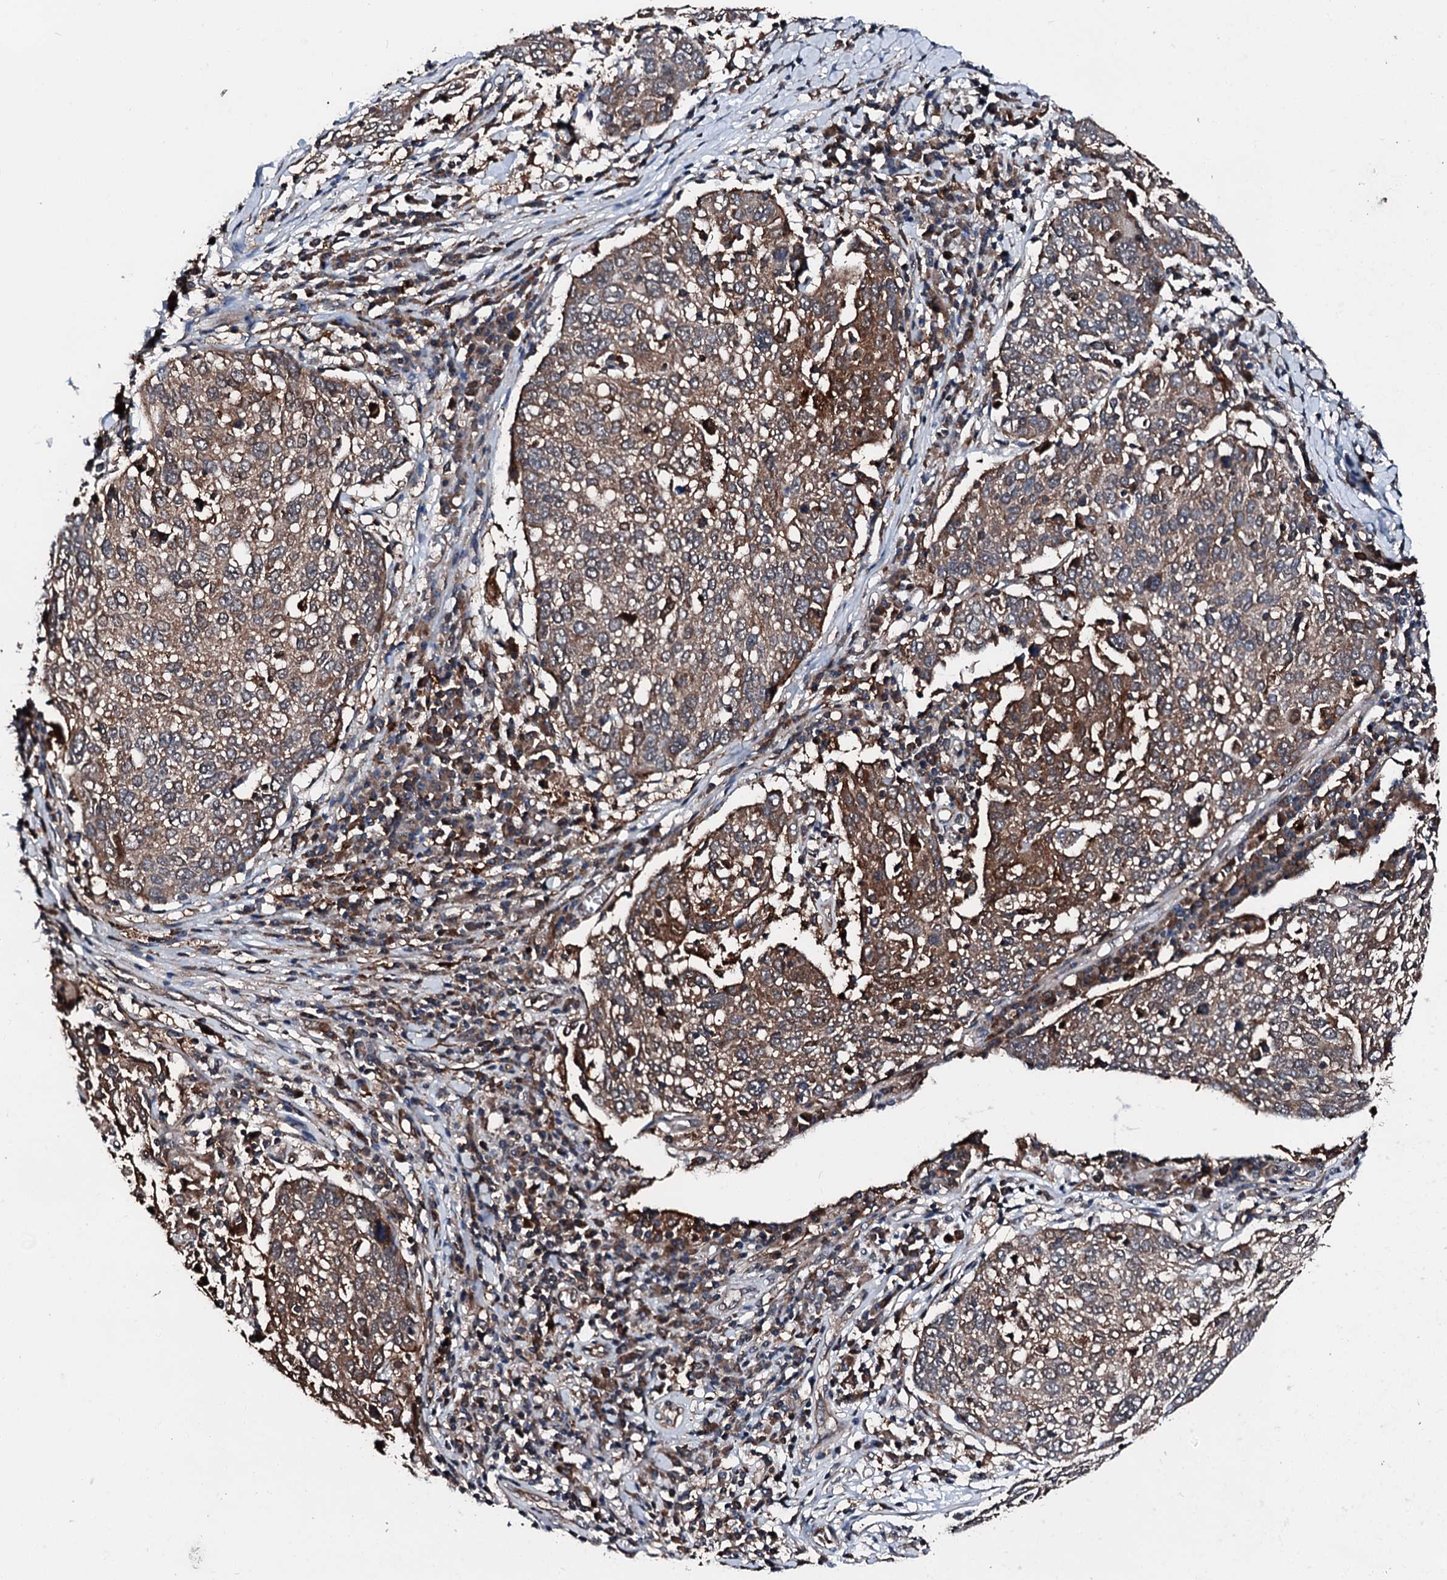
{"staining": {"intensity": "moderate", "quantity": ">75%", "location": "cytoplasmic/membranous"}, "tissue": "lung cancer", "cell_type": "Tumor cells", "image_type": "cancer", "snomed": [{"axis": "morphology", "description": "Squamous cell carcinoma, NOS"}, {"axis": "topography", "description": "Lung"}], "caption": "Immunohistochemistry staining of squamous cell carcinoma (lung), which demonstrates medium levels of moderate cytoplasmic/membranous expression in about >75% of tumor cells indicating moderate cytoplasmic/membranous protein staining. The staining was performed using DAB (brown) for protein detection and nuclei were counterstained in hematoxylin (blue).", "gene": "FGD4", "patient": {"sex": "male", "age": 65}}